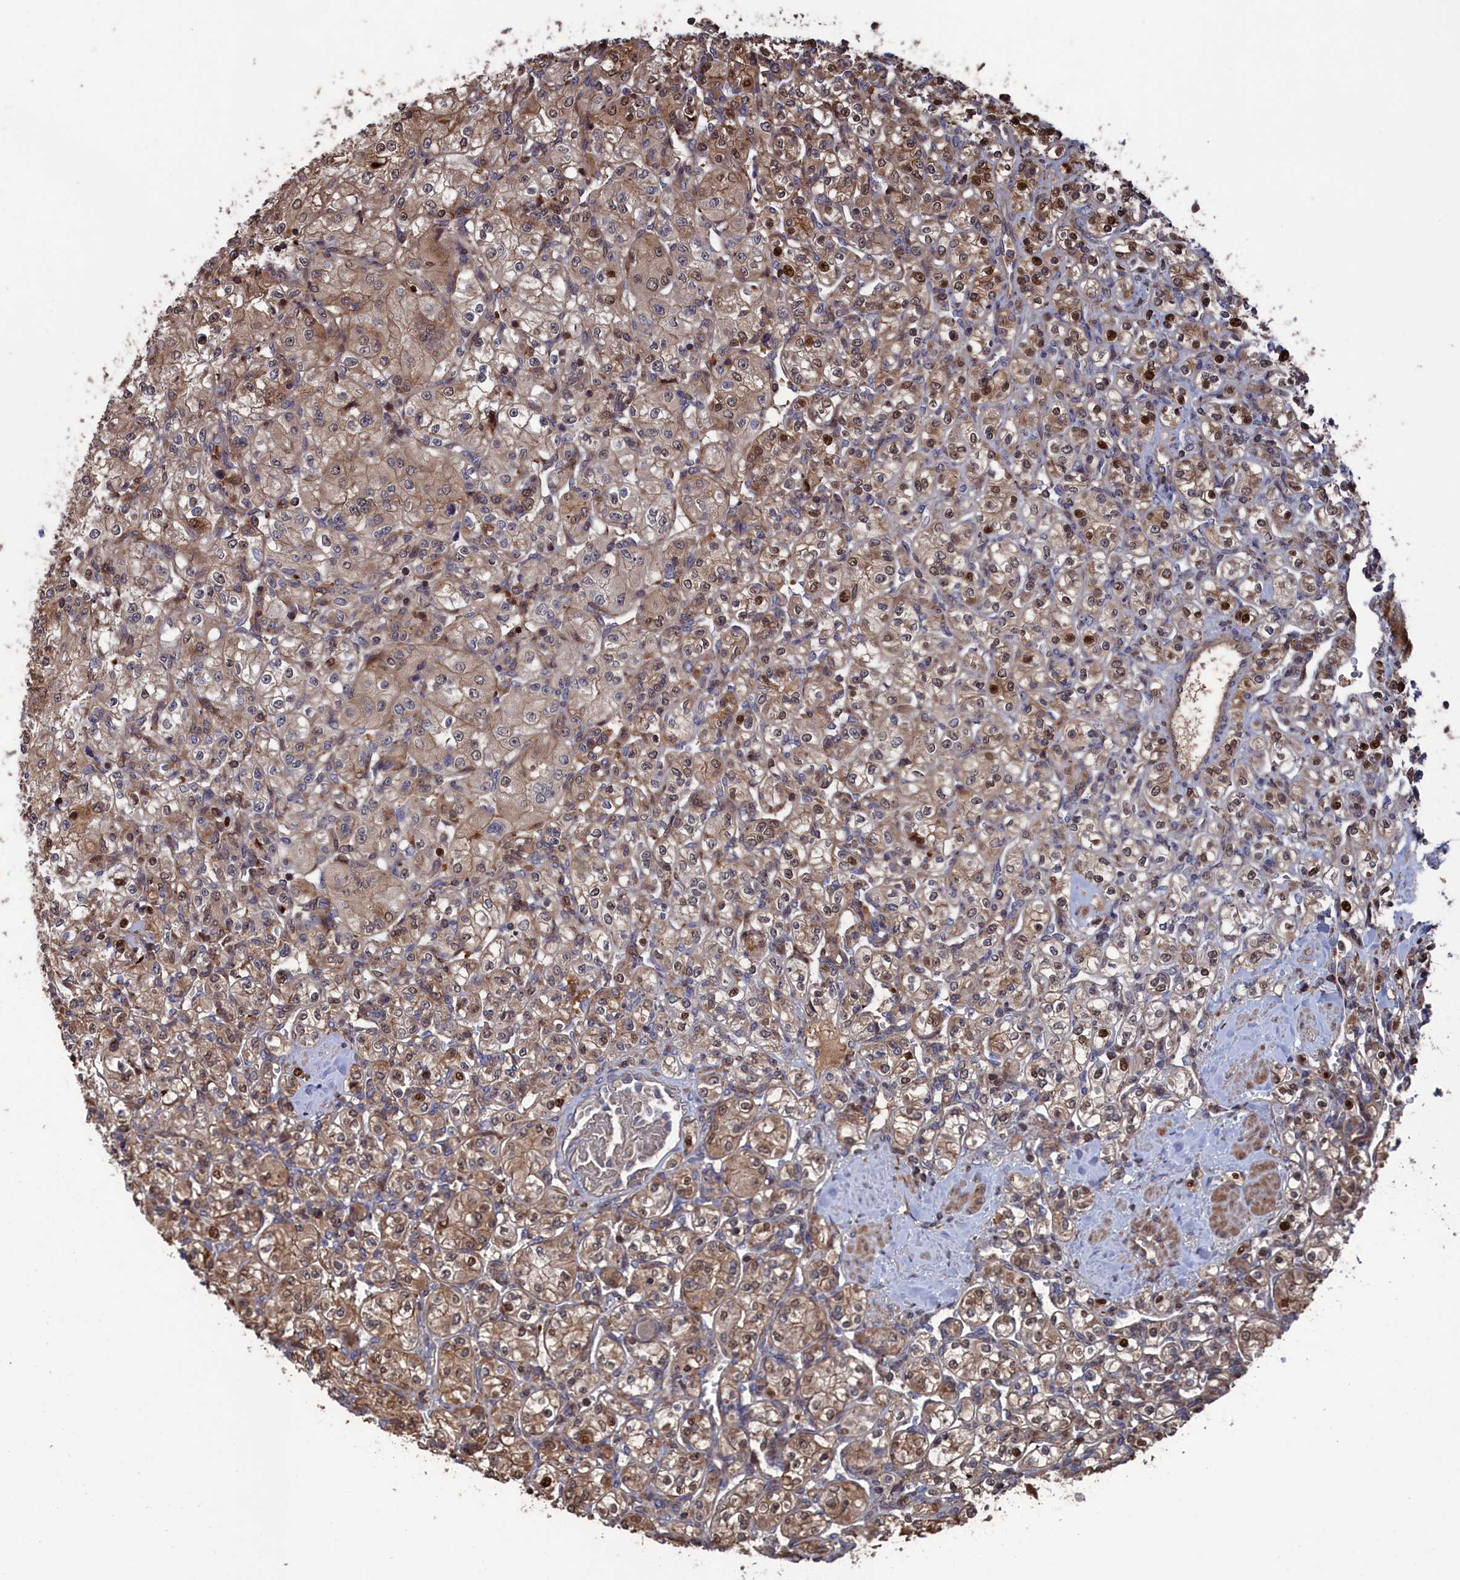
{"staining": {"intensity": "moderate", "quantity": "25%-75%", "location": "cytoplasmic/membranous,nuclear"}, "tissue": "renal cancer", "cell_type": "Tumor cells", "image_type": "cancer", "snomed": [{"axis": "morphology", "description": "Adenocarcinoma, NOS"}, {"axis": "topography", "description": "Kidney"}], "caption": "Moderate cytoplasmic/membranous and nuclear positivity for a protein is identified in about 25%-75% of tumor cells of renal cancer using IHC.", "gene": "PLA2G15", "patient": {"sex": "male", "age": 77}}